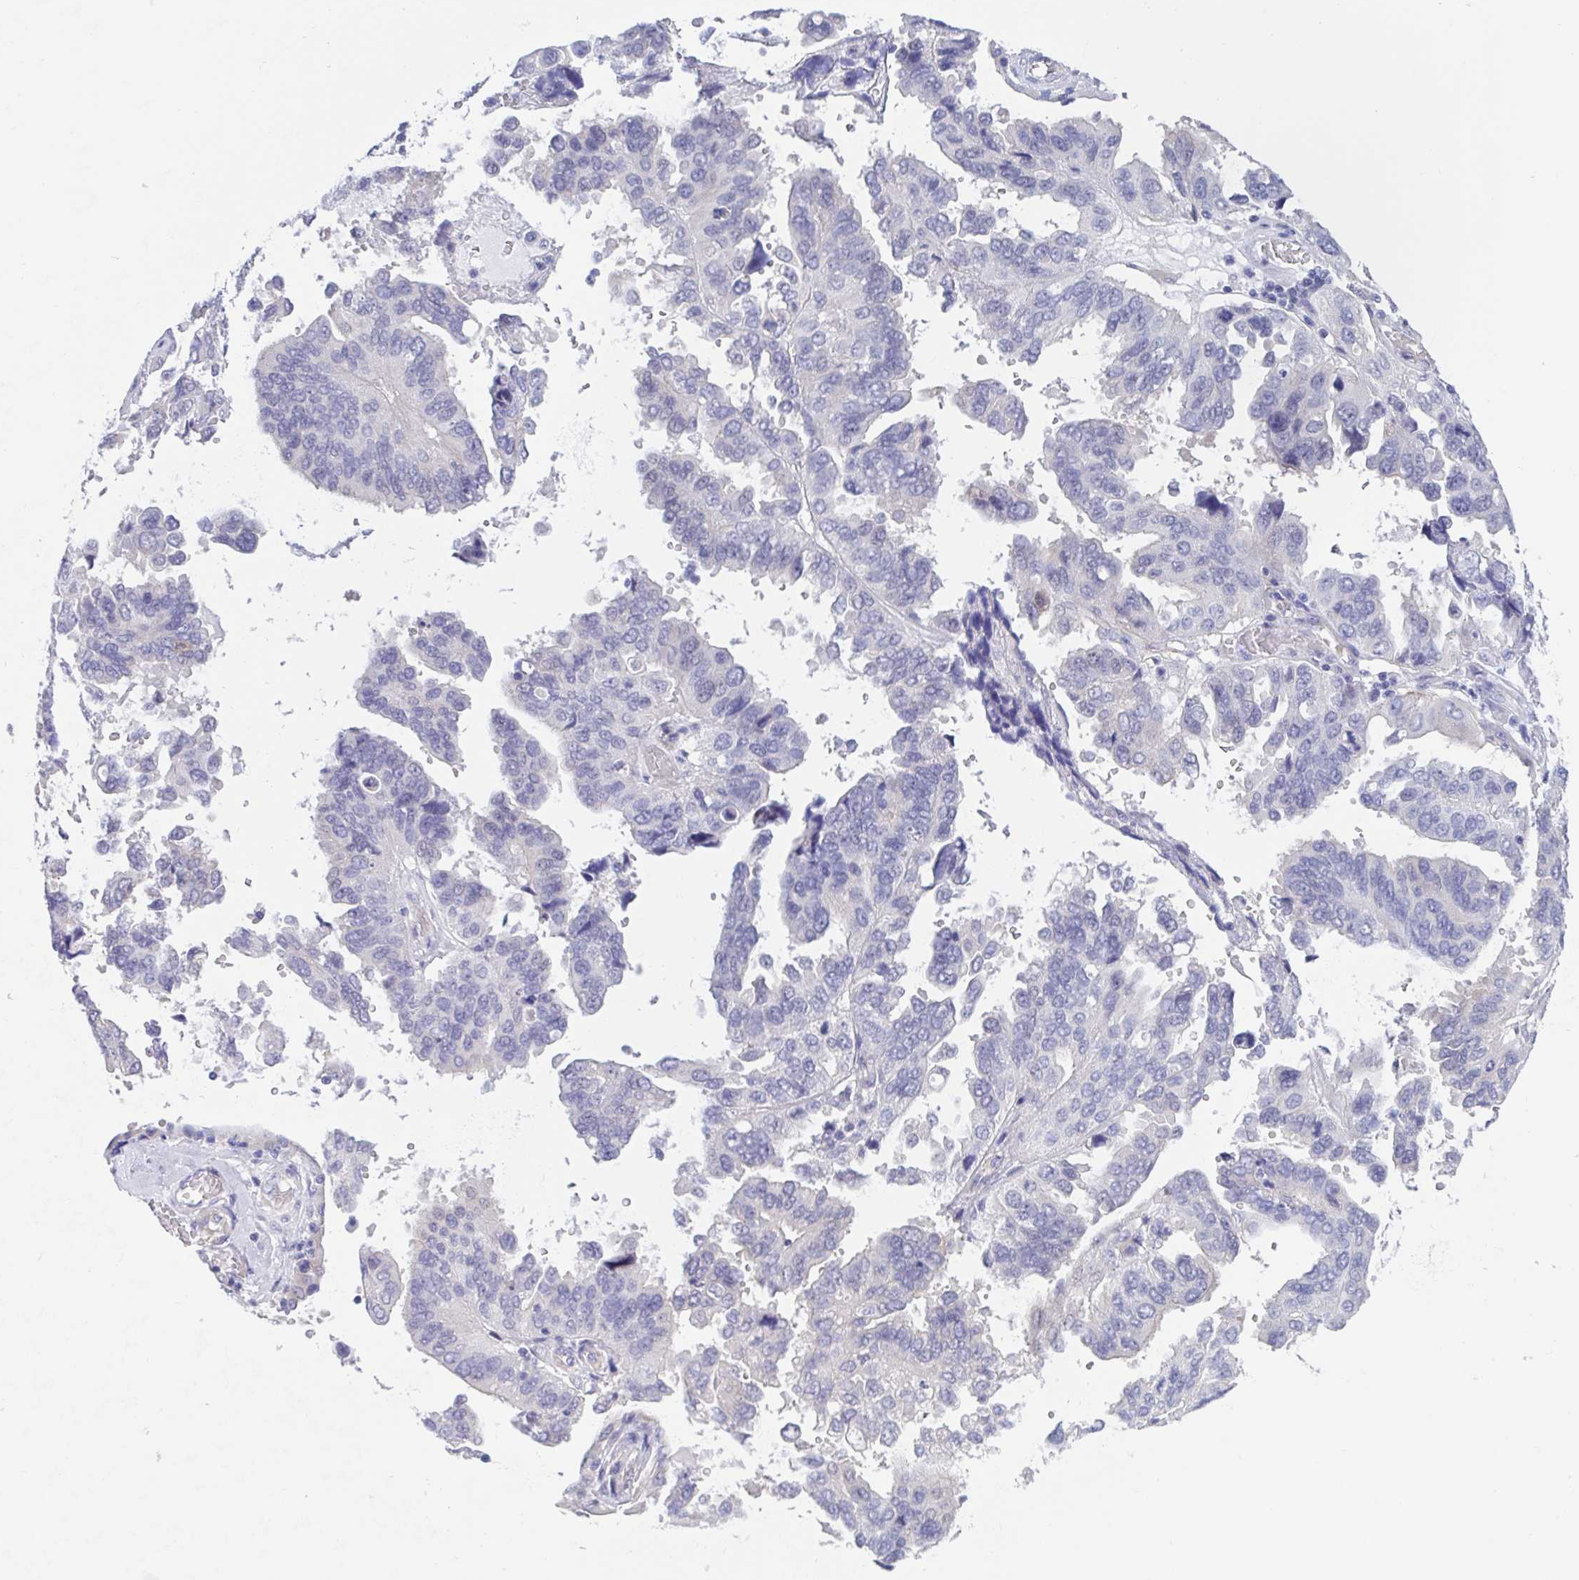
{"staining": {"intensity": "negative", "quantity": "none", "location": "none"}, "tissue": "ovarian cancer", "cell_type": "Tumor cells", "image_type": "cancer", "snomed": [{"axis": "morphology", "description": "Cystadenocarcinoma, serous, NOS"}, {"axis": "topography", "description": "Ovary"}], "caption": "Immunohistochemical staining of human serous cystadenocarcinoma (ovarian) displays no significant positivity in tumor cells.", "gene": "TEX12", "patient": {"sex": "female", "age": 79}}